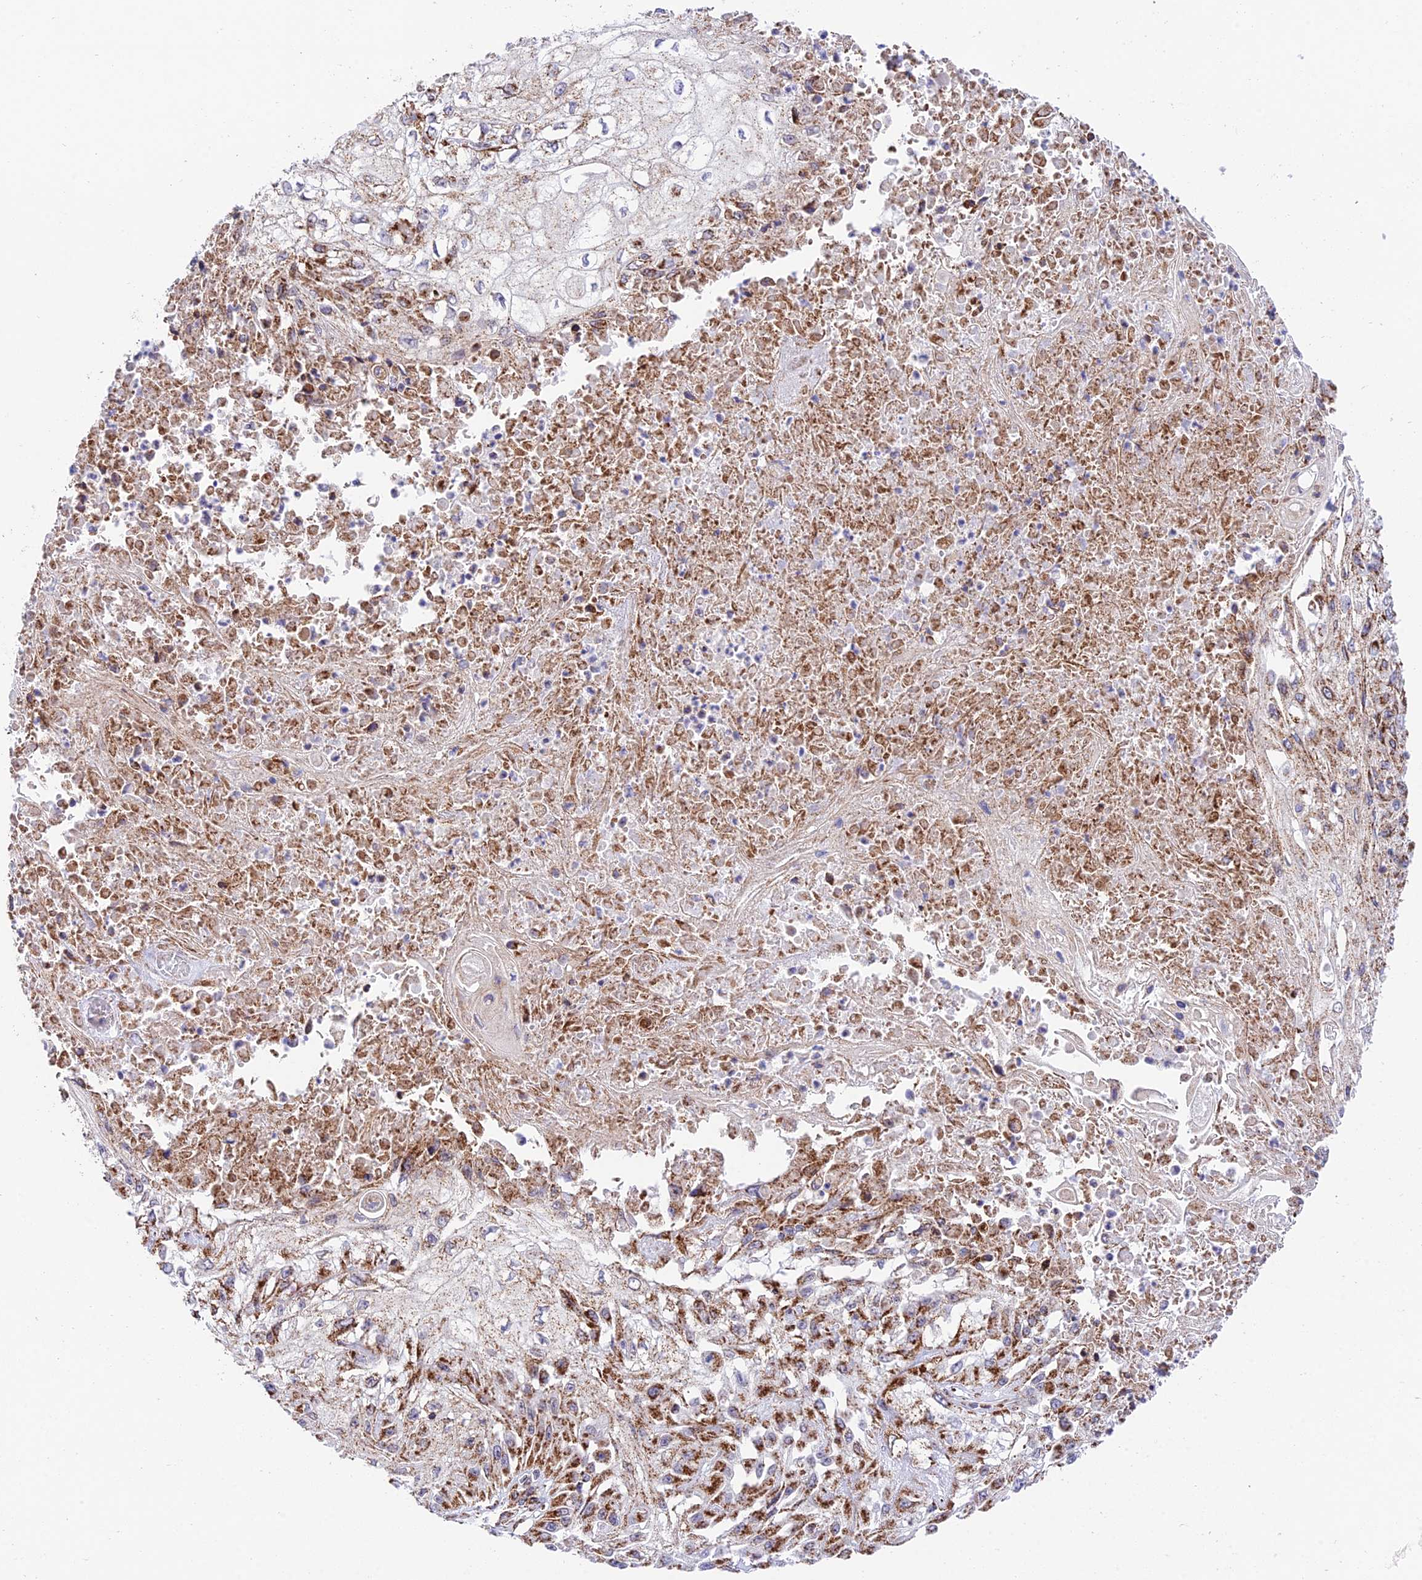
{"staining": {"intensity": "moderate", "quantity": ">75%", "location": "cytoplasmic/membranous"}, "tissue": "skin cancer", "cell_type": "Tumor cells", "image_type": "cancer", "snomed": [{"axis": "morphology", "description": "Squamous cell carcinoma, NOS"}, {"axis": "morphology", "description": "Squamous cell carcinoma, metastatic, NOS"}, {"axis": "topography", "description": "Skin"}, {"axis": "topography", "description": "Lymph node"}], "caption": "Immunohistochemical staining of human skin cancer (squamous cell carcinoma) shows moderate cytoplasmic/membranous protein expression in approximately >75% of tumor cells.", "gene": "CHCHD3", "patient": {"sex": "male", "age": 75}}